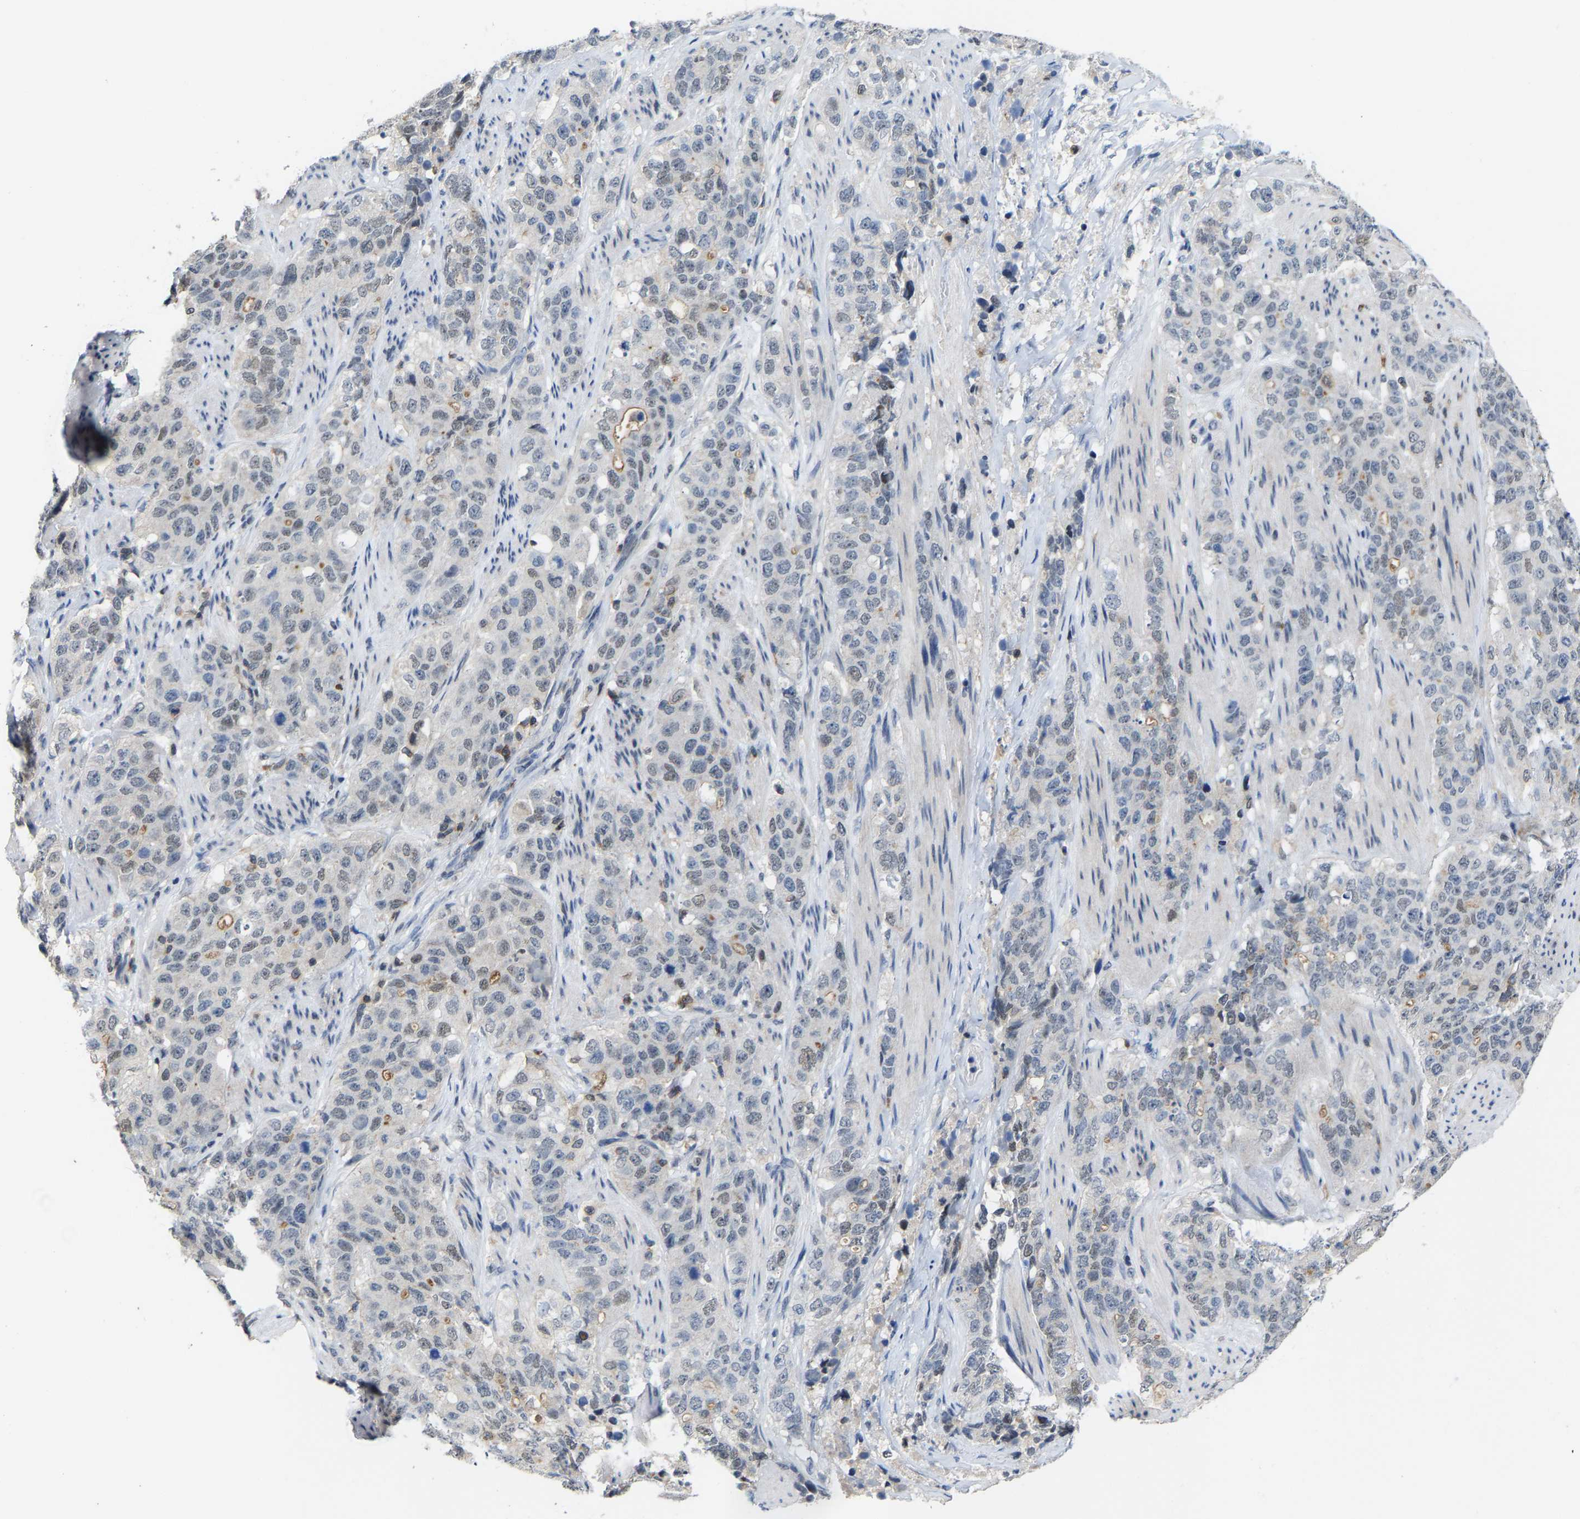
{"staining": {"intensity": "weak", "quantity": "<25%", "location": "nuclear"}, "tissue": "stomach cancer", "cell_type": "Tumor cells", "image_type": "cancer", "snomed": [{"axis": "morphology", "description": "Adenocarcinoma, NOS"}, {"axis": "topography", "description": "Stomach"}], "caption": "Histopathology image shows no significant protein expression in tumor cells of adenocarcinoma (stomach).", "gene": "FGD3", "patient": {"sex": "male", "age": 48}}